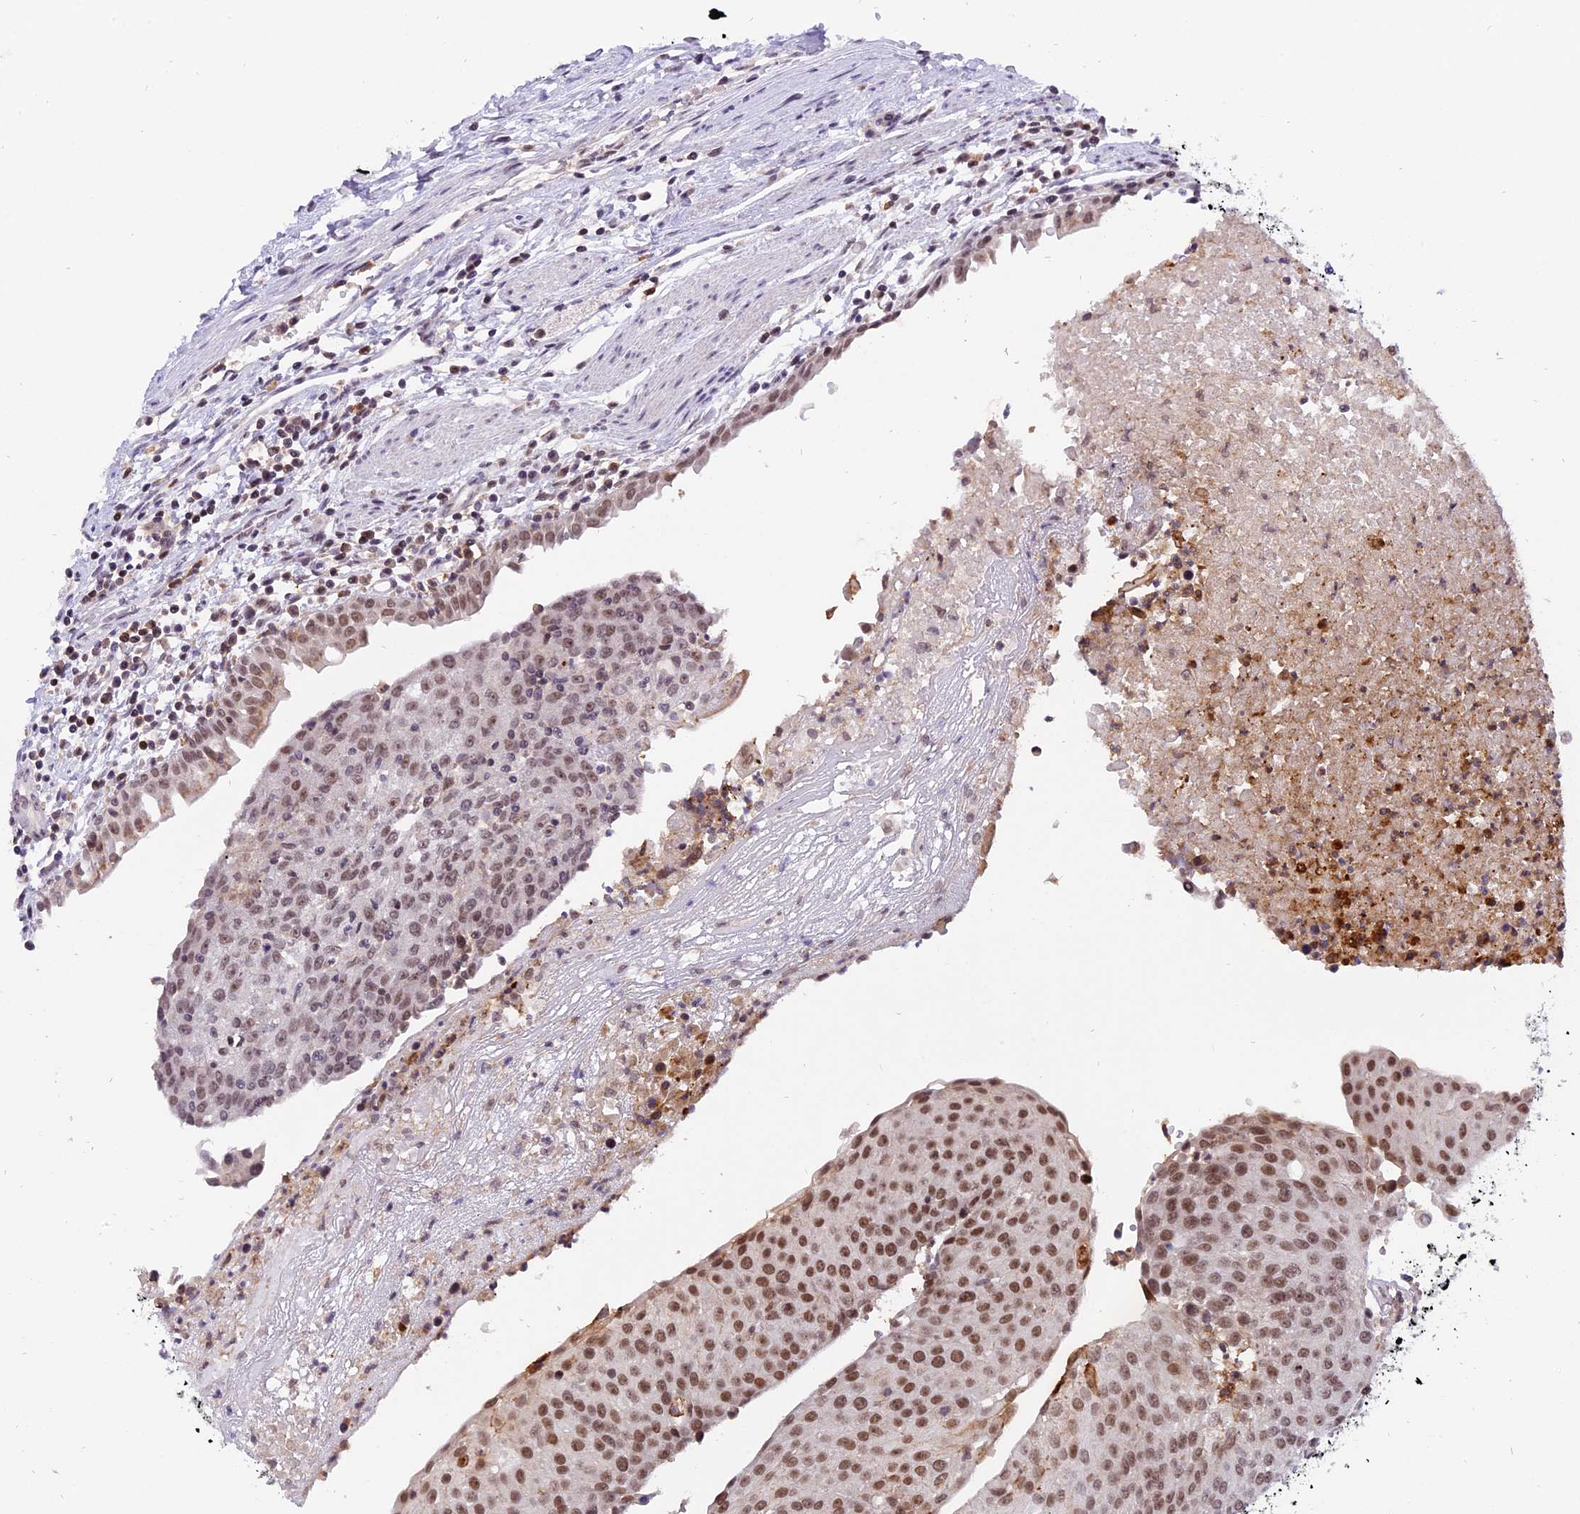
{"staining": {"intensity": "moderate", "quantity": ">75%", "location": "nuclear"}, "tissue": "urothelial cancer", "cell_type": "Tumor cells", "image_type": "cancer", "snomed": [{"axis": "morphology", "description": "Urothelial carcinoma, High grade"}, {"axis": "topography", "description": "Urinary bladder"}], "caption": "A brown stain labels moderate nuclear staining of a protein in human urothelial carcinoma (high-grade) tumor cells.", "gene": "TADA3", "patient": {"sex": "female", "age": 85}}